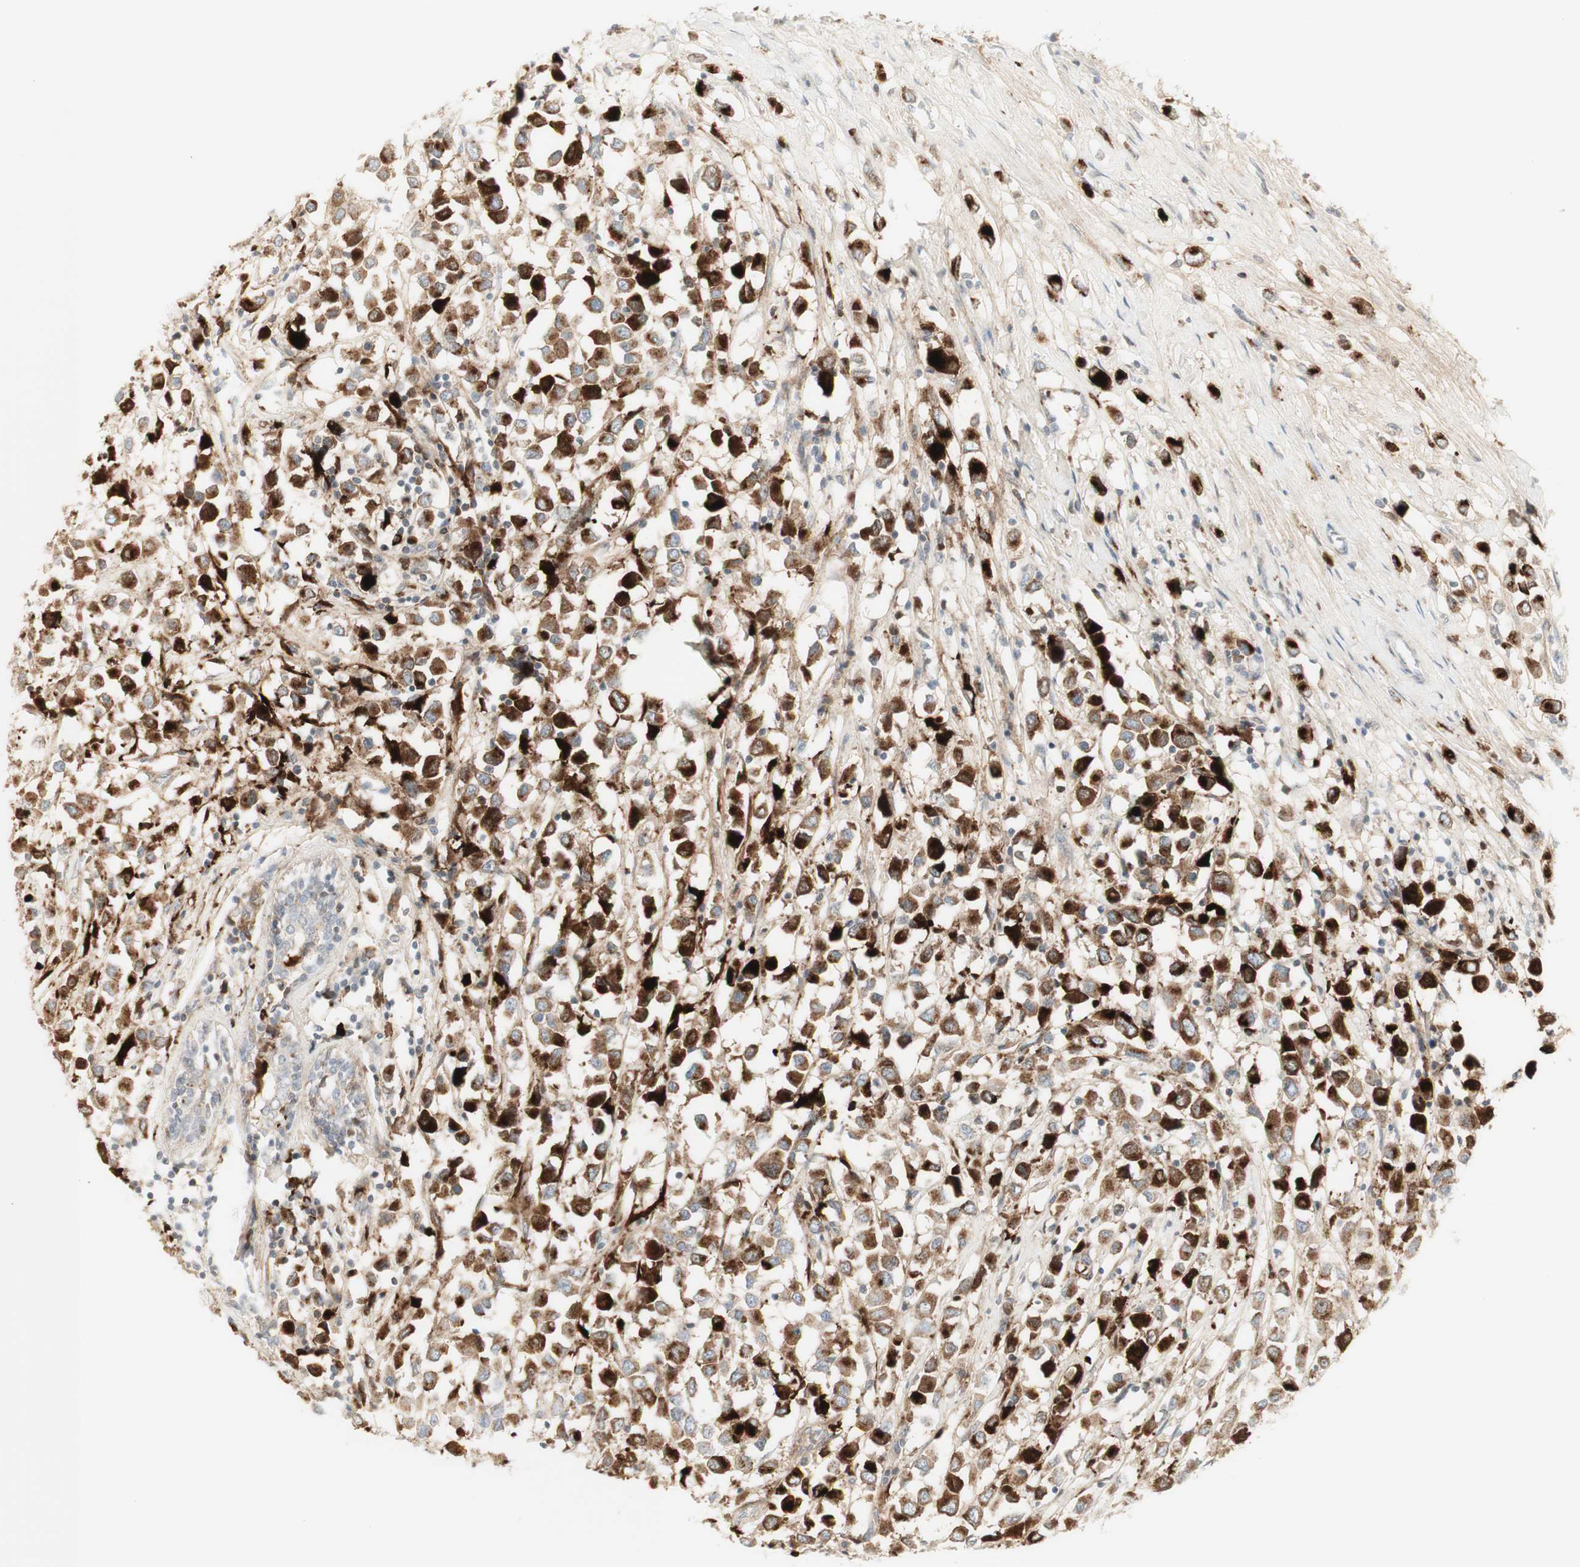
{"staining": {"intensity": "strong", "quantity": ">75%", "location": "cytoplasmic/membranous"}, "tissue": "breast cancer", "cell_type": "Tumor cells", "image_type": "cancer", "snomed": [{"axis": "morphology", "description": "Duct carcinoma"}, {"axis": "topography", "description": "Breast"}], "caption": "DAB immunohistochemical staining of infiltrating ductal carcinoma (breast) displays strong cytoplasmic/membranous protein expression in about >75% of tumor cells. The staining was performed using DAB, with brown indicating positive protein expression. Nuclei are stained blue with hematoxylin.", "gene": "MDK", "patient": {"sex": "female", "age": 61}}